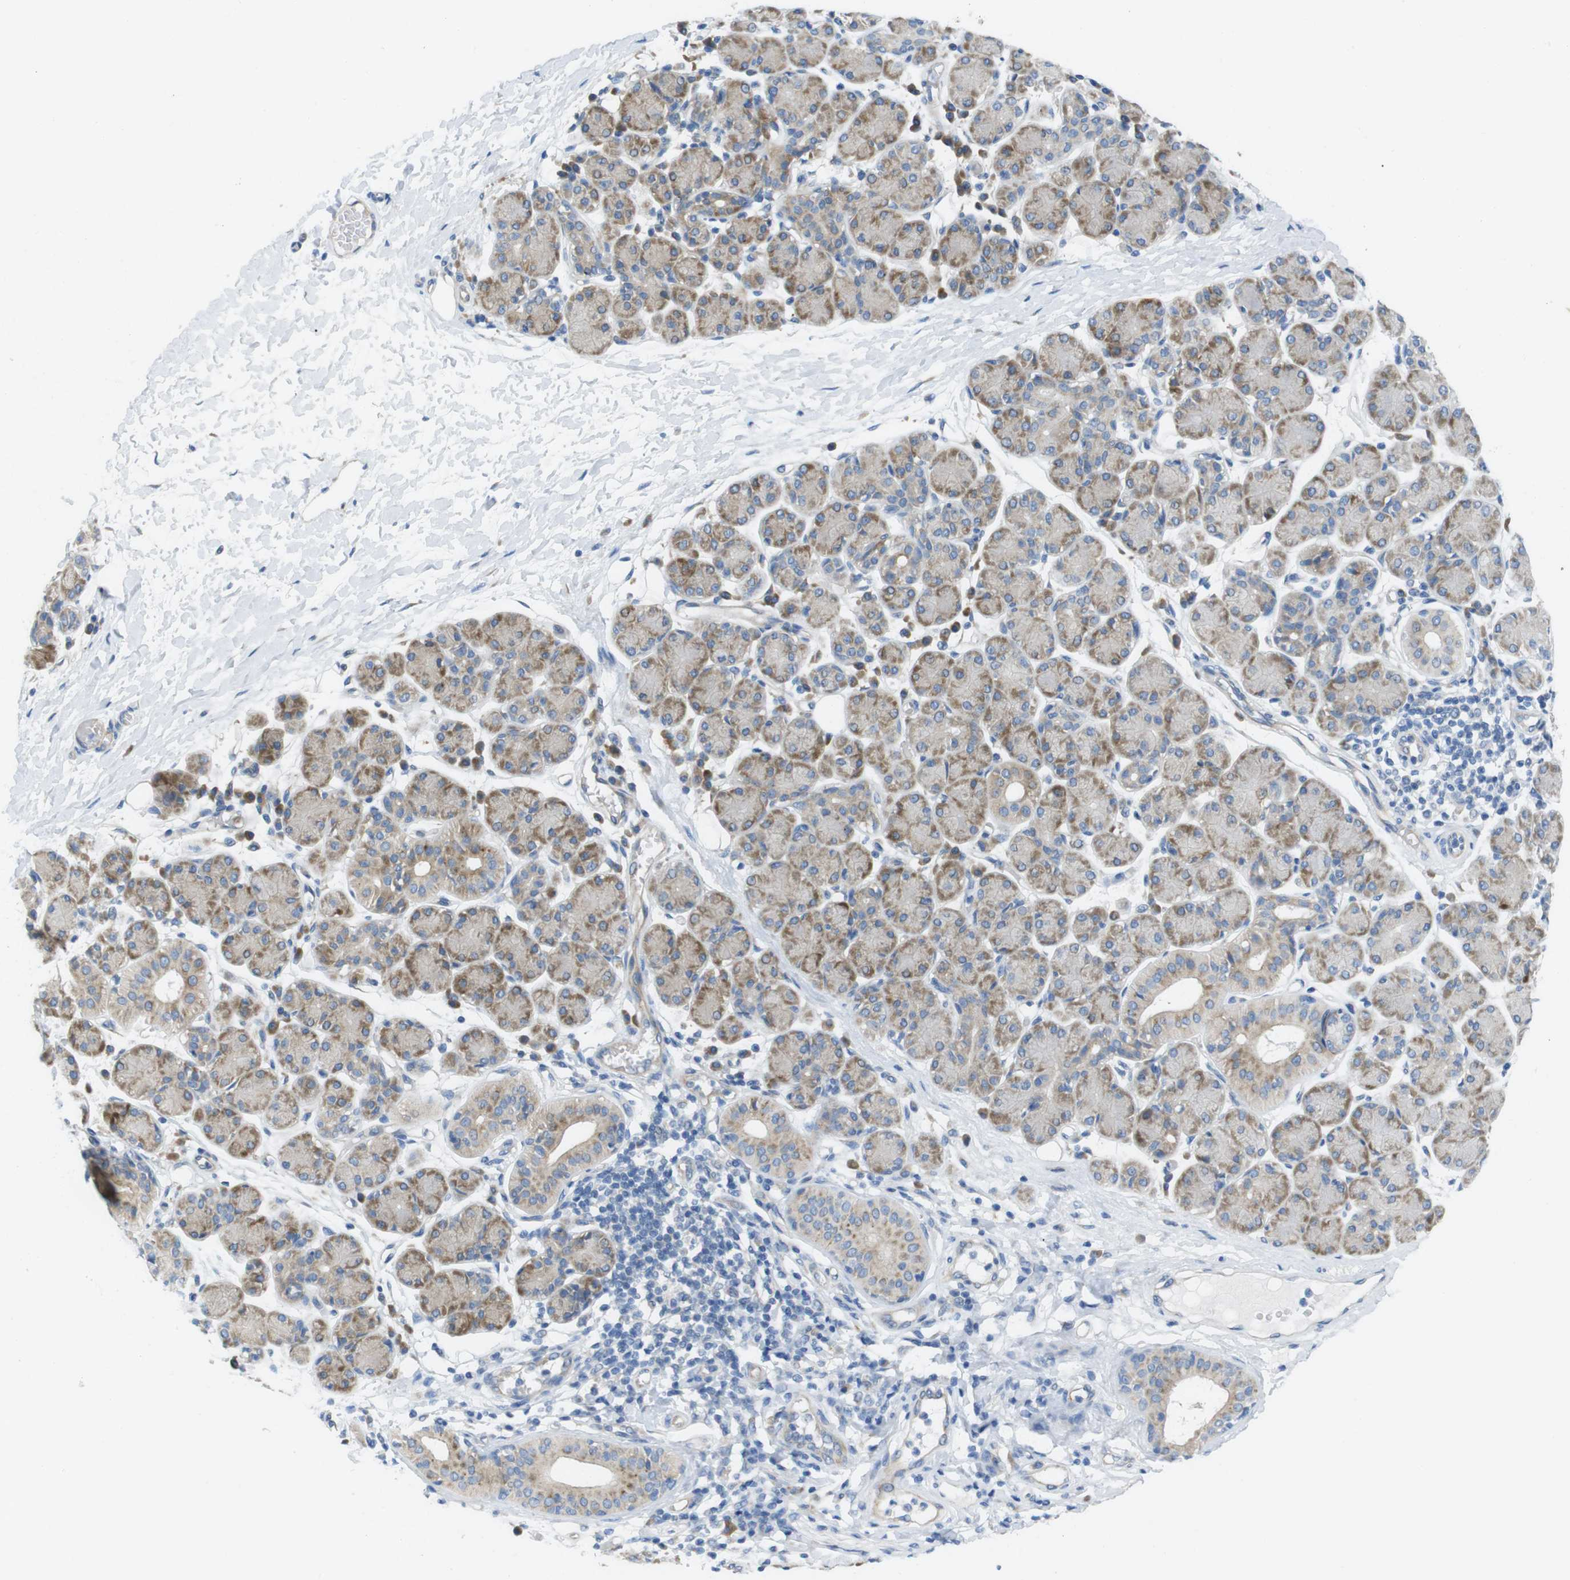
{"staining": {"intensity": "moderate", "quantity": ">75%", "location": "cytoplasmic/membranous"}, "tissue": "salivary gland", "cell_type": "Glandular cells", "image_type": "normal", "snomed": [{"axis": "morphology", "description": "Normal tissue, NOS"}, {"axis": "morphology", "description": "Inflammation, NOS"}, {"axis": "topography", "description": "Lymph node"}, {"axis": "topography", "description": "Salivary gland"}], "caption": "Immunohistochemistry (IHC) photomicrograph of unremarkable salivary gland: human salivary gland stained using immunohistochemistry (IHC) reveals medium levels of moderate protein expression localized specifically in the cytoplasmic/membranous of glandular cells, appearing as a cytoplasmic/membranous brown color.", "gene": "TMEM234", "patient": {"sex": "male", "age": 3}}